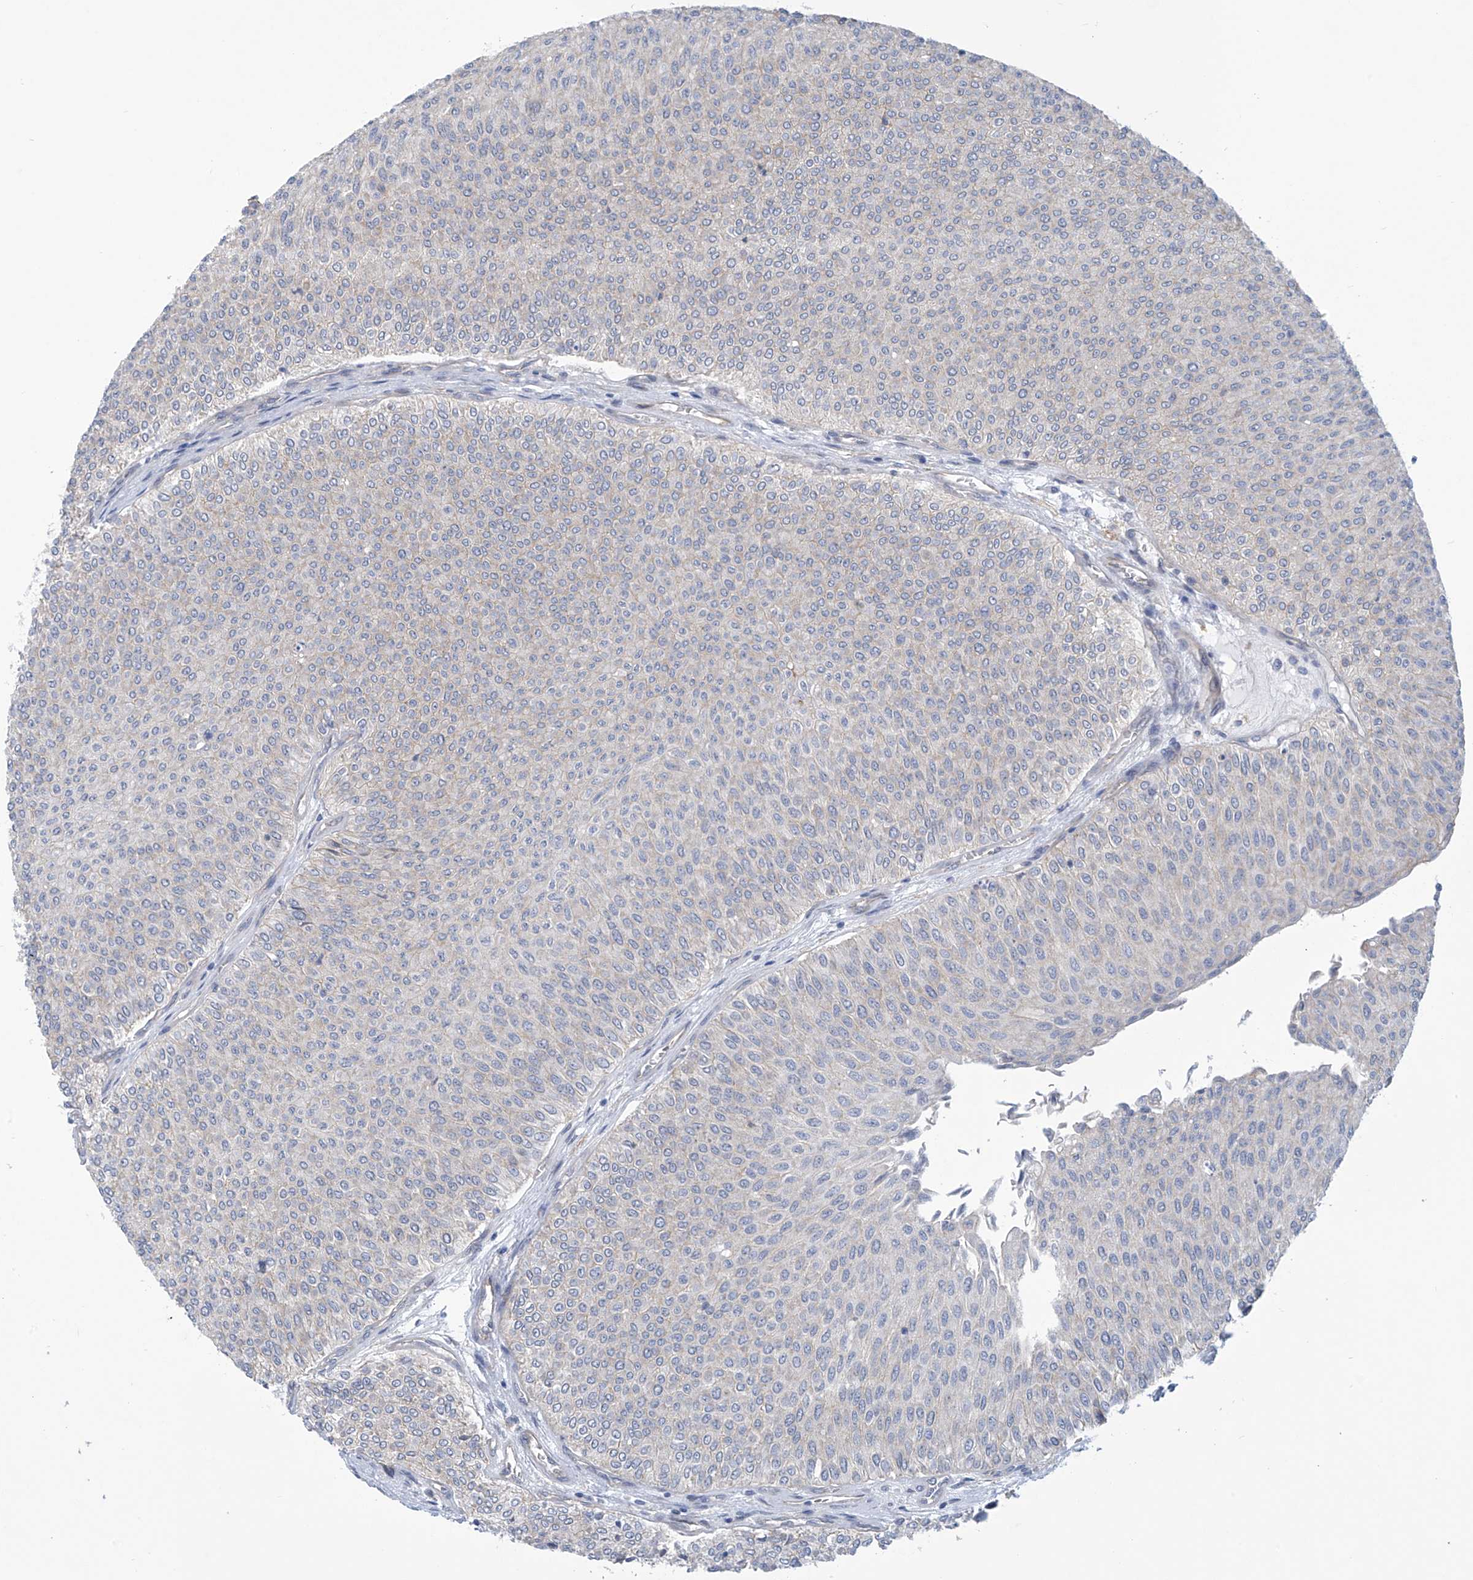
{"staining": {"intensity": "negative", "quantity": "none", "location": "none"}, "tissue": "urothelial cancer", "cell_type": "Tumor cells", "image_type": "cancer", "snomed": [{"axis": "morphology", "description": "Urothelial carcinoma, Low grade"}, {"axis": "topography", "description": "Urinary bladder"}], "caption": "IHC image of neoplastic tissue: human urothelial cancer stained with DAB exhibits no significant protein expression in tumor cells.", "gene": "ABHD13", "patient": {"sex": "male", "age": 78}}